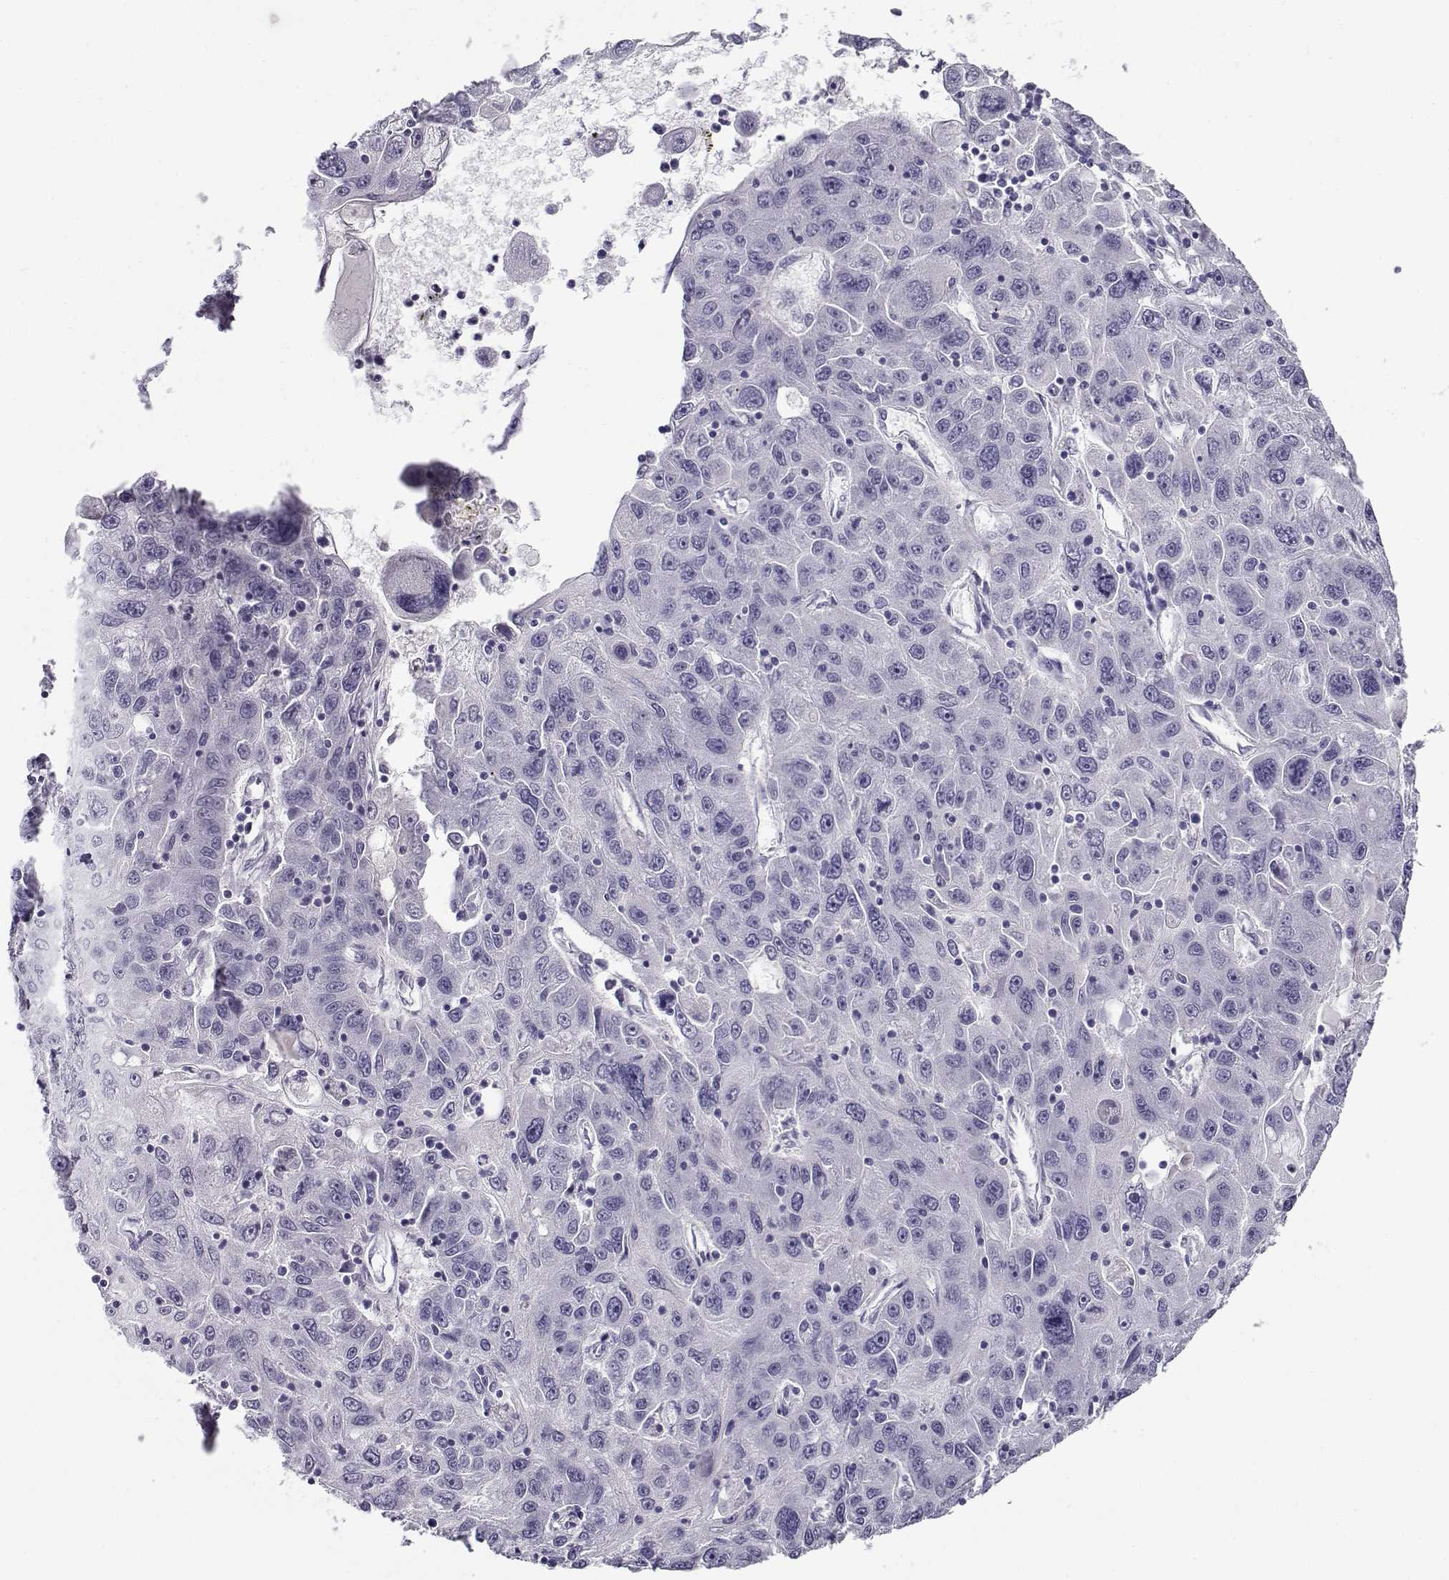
{"staining": {"intensity": "negative", "quantity": "none", "location": "none"}, "tissue": "stomach cancer", "cell_type": "Tumor cells", "image_type": "cancer", "snomed": [{"axis": "morphology", "description": "Adenocarcinoma, NOS"}, {"axis": "topography", "description": "Stomach"}], "caption": "There is no significant positivity in tumor cells of stomach cancer.", "gene": "CABS1", "patient": {"sex": "male", "age": 56}}